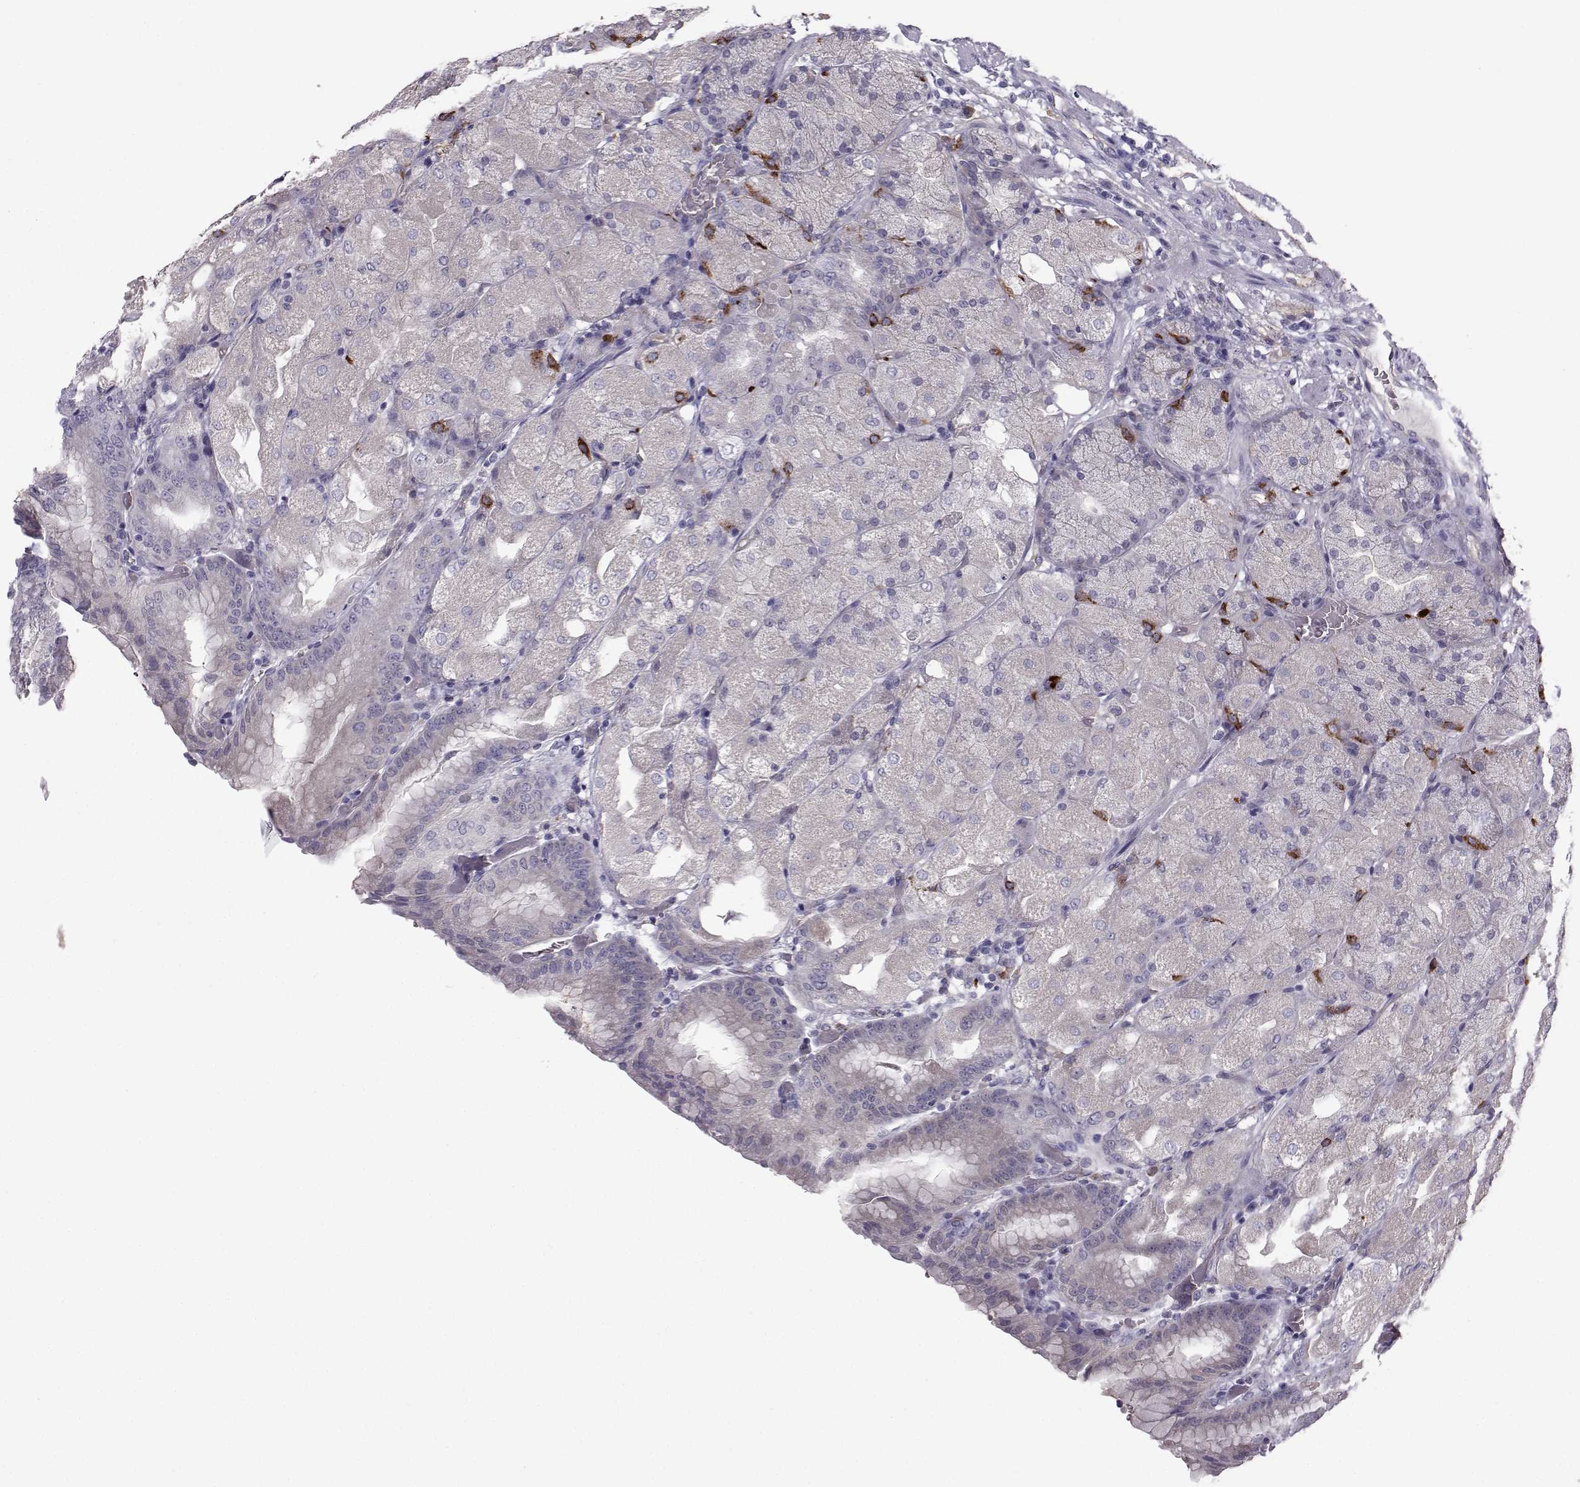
{"staining": {"intensity": "strong", "quantity": "<25%", "location": "cytoplasmic/membranous"}, "tissue": "stomach", "cell_type": "Glandular cells", "image_type": "normal", "snomed": [{"axis": "morphology", "description": "Normal tissue, NOS"}, {"axis": "topography", "description": "Stomach, upper"}, {"axis": "topography", "description": "Stomach"}, {"axis": "topography", "description": "Stomach, lower"}], "caption": "The histopathology image exhibits a brown stain indicating the presence of a protein in the cytoplasmic/membranous of glandular cells in stomach.", "gene": "QPCT", "patient": {"sex": "male", "age": 62}}